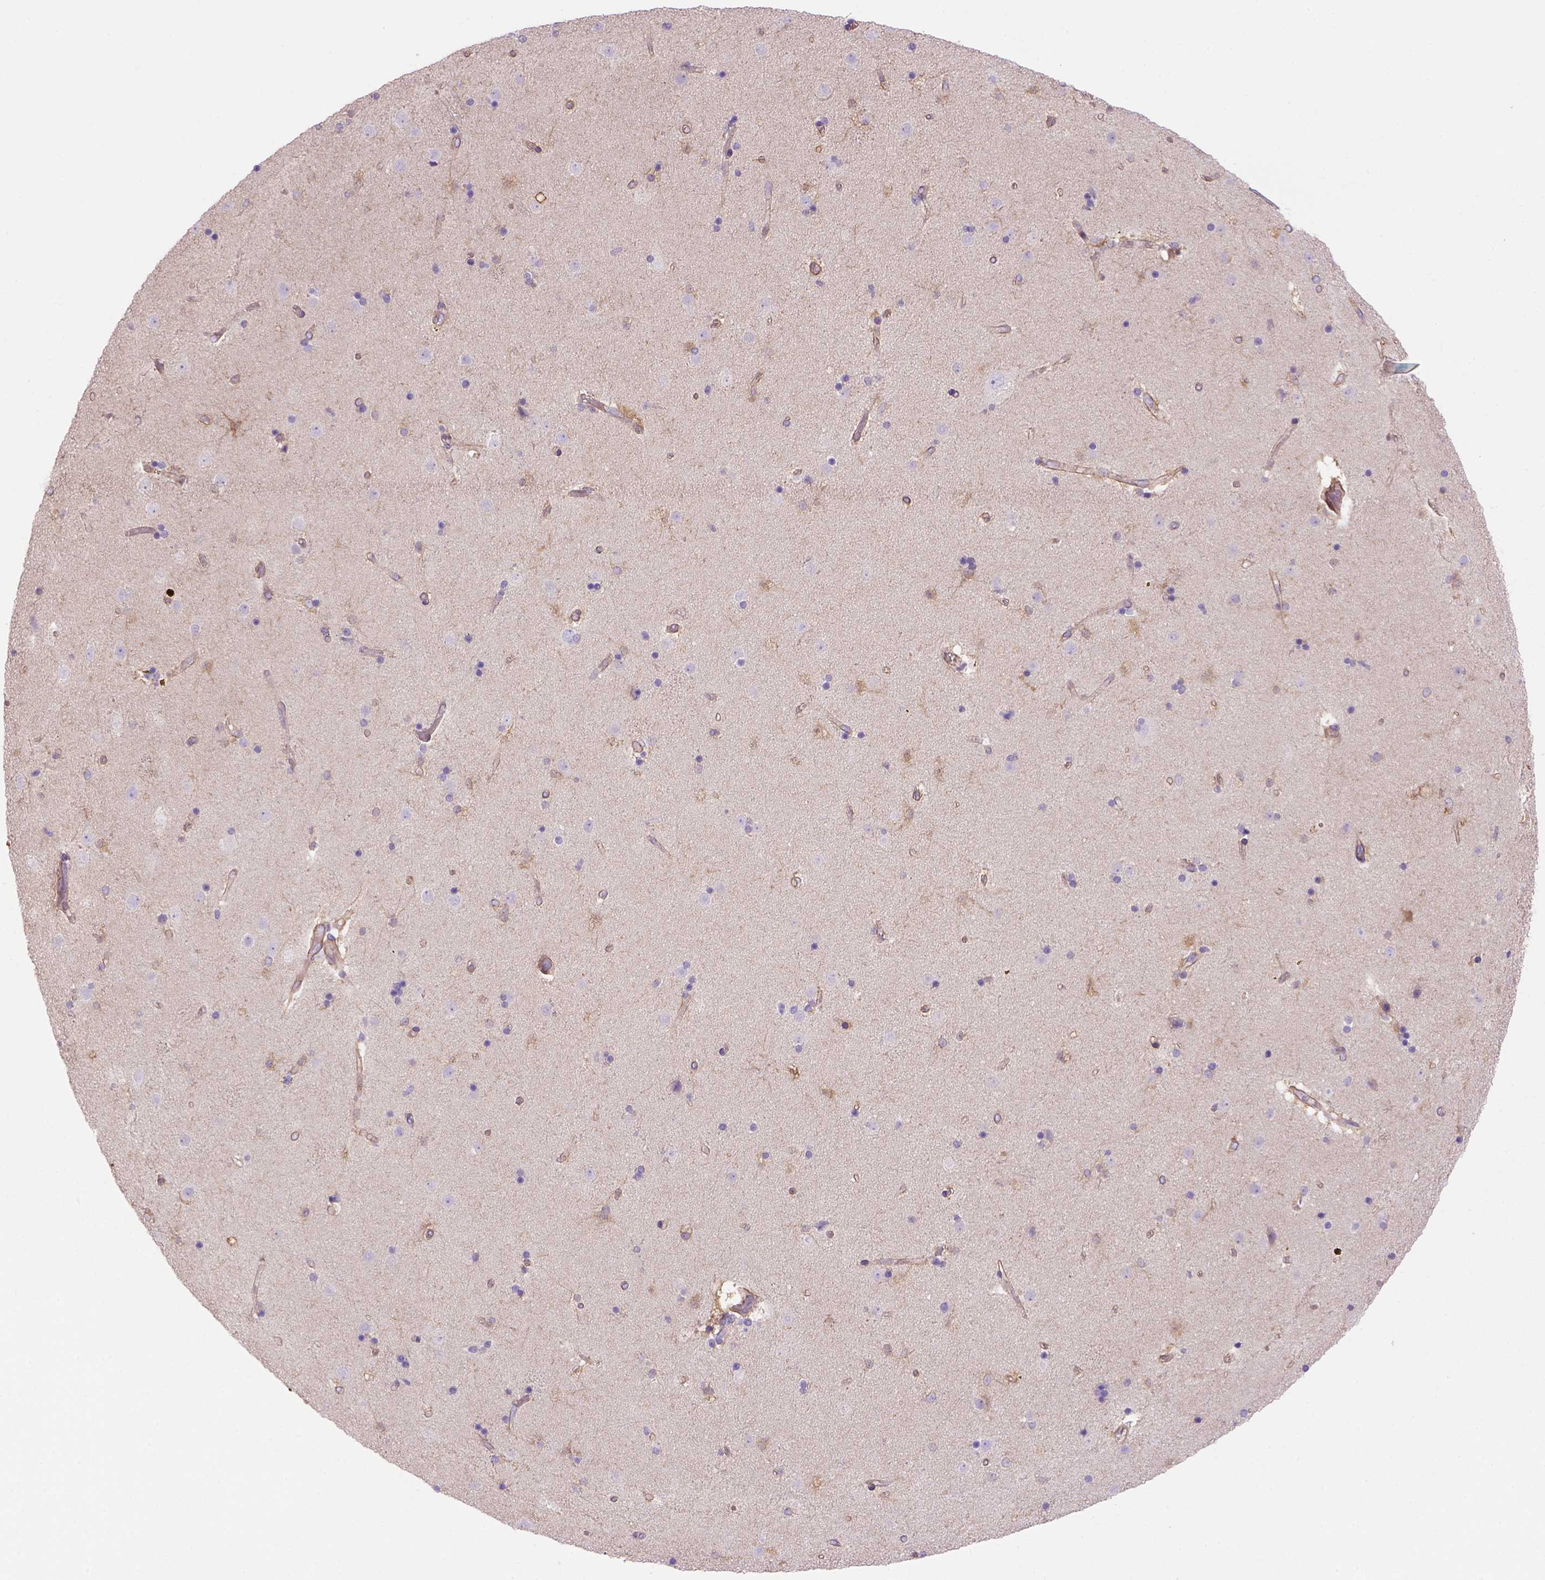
{"staining": {"intensity": "moderate", "quantity": "<25%", "location": "cytoplasmic/membranous"}, "tissue": "caudate", "cell_type": "Glial cells", "image_type": "normal", "snomed": [{"axis": "morphology", "description": "Normal tissue, NOS"}, {"axis": "topography", "description": "Lateral ventricle wall"}], "caption": "Moderate cytoplasmic/membranous staining for a protein is seen in approximately <25% of glial cells of normal caudate using IHC.", "gene": "PEX12", "patient": {"sex": "female", "age": 71}}